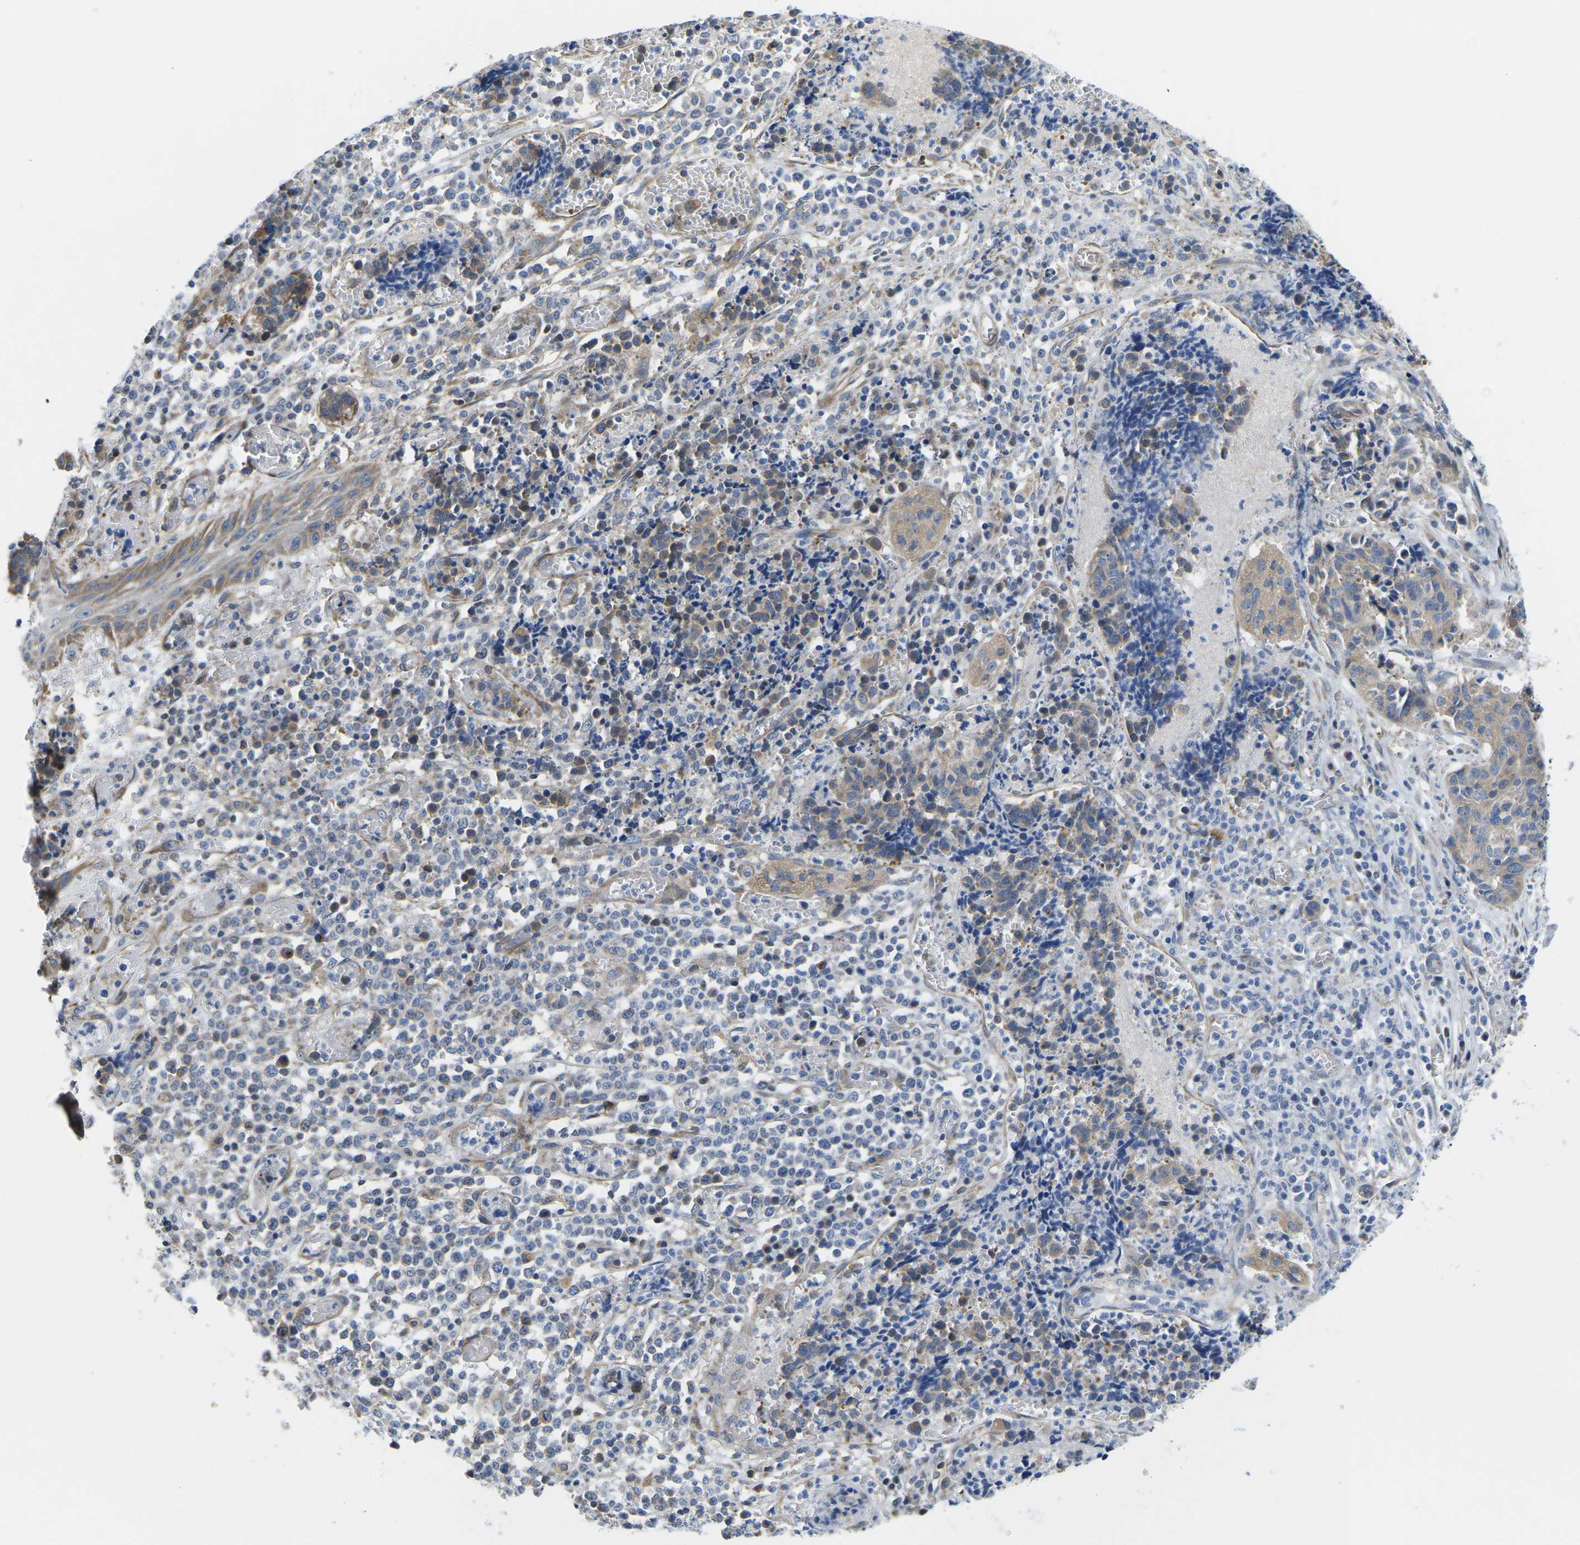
{"staining": {"intensity": "moderate", "quantity": ">75%", "location": "cytoplasmic/membranous"}, "tissue": "cervical cancer", "cell_type": "Tumor cells", "image_type": "cancer", "snomed": [{"axis": "morphology", "description": "Squamous cell carcinoma, NOS"}, {"axis": "topography", "description": "Cervix"}], "caption": "Cervical cancer (squamous cell carcinoma) stained with a protein marker shows moderate staining in tumor cells.", "gene": "TMEFF2", "patient": {"sex": "female", "age": 35}}